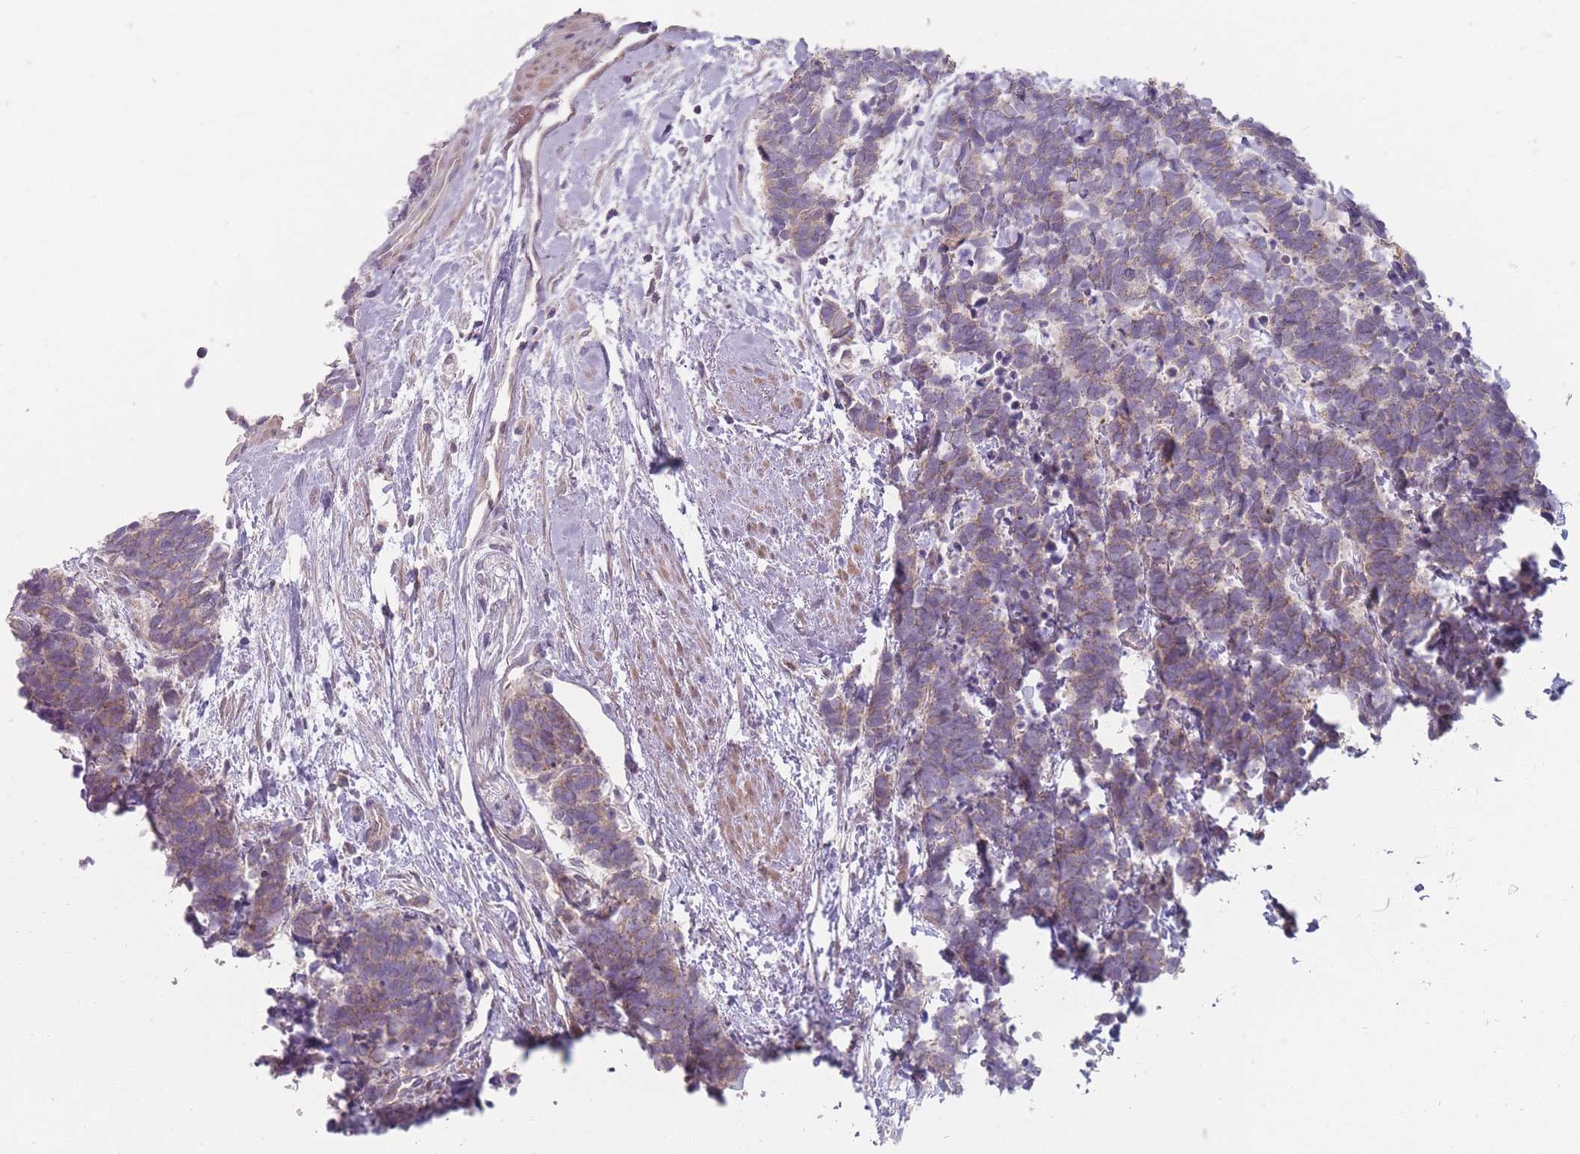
{"staining": {"intensity": "weak", "quantity": ">75%", "location": "cytoplasmic/membranous"}, "tissue": "carcinoid", "cell_type": "Tumor cells", "image_type": "cancer", "snomed": [{"axis": "morphology", "description": "Carcinoma, NOS"}, {"axis": "morphology", "description": "Carcinoid, malignant, NOS"}, {"axis": "topography", "description": "Prostate"}], "caption": "Immunohistochemistry micrograph of neoplastic tissue: human carcinoid stained using immunohistochemistry reveals low levels of weak protein expression localized specifically in the cytoplasmic/membranous of tumor cells, appearing as a cytoplasmic/membranous brown color.", "gene": "PCDH12", "patient": {"sex": "male", "age": 57}}